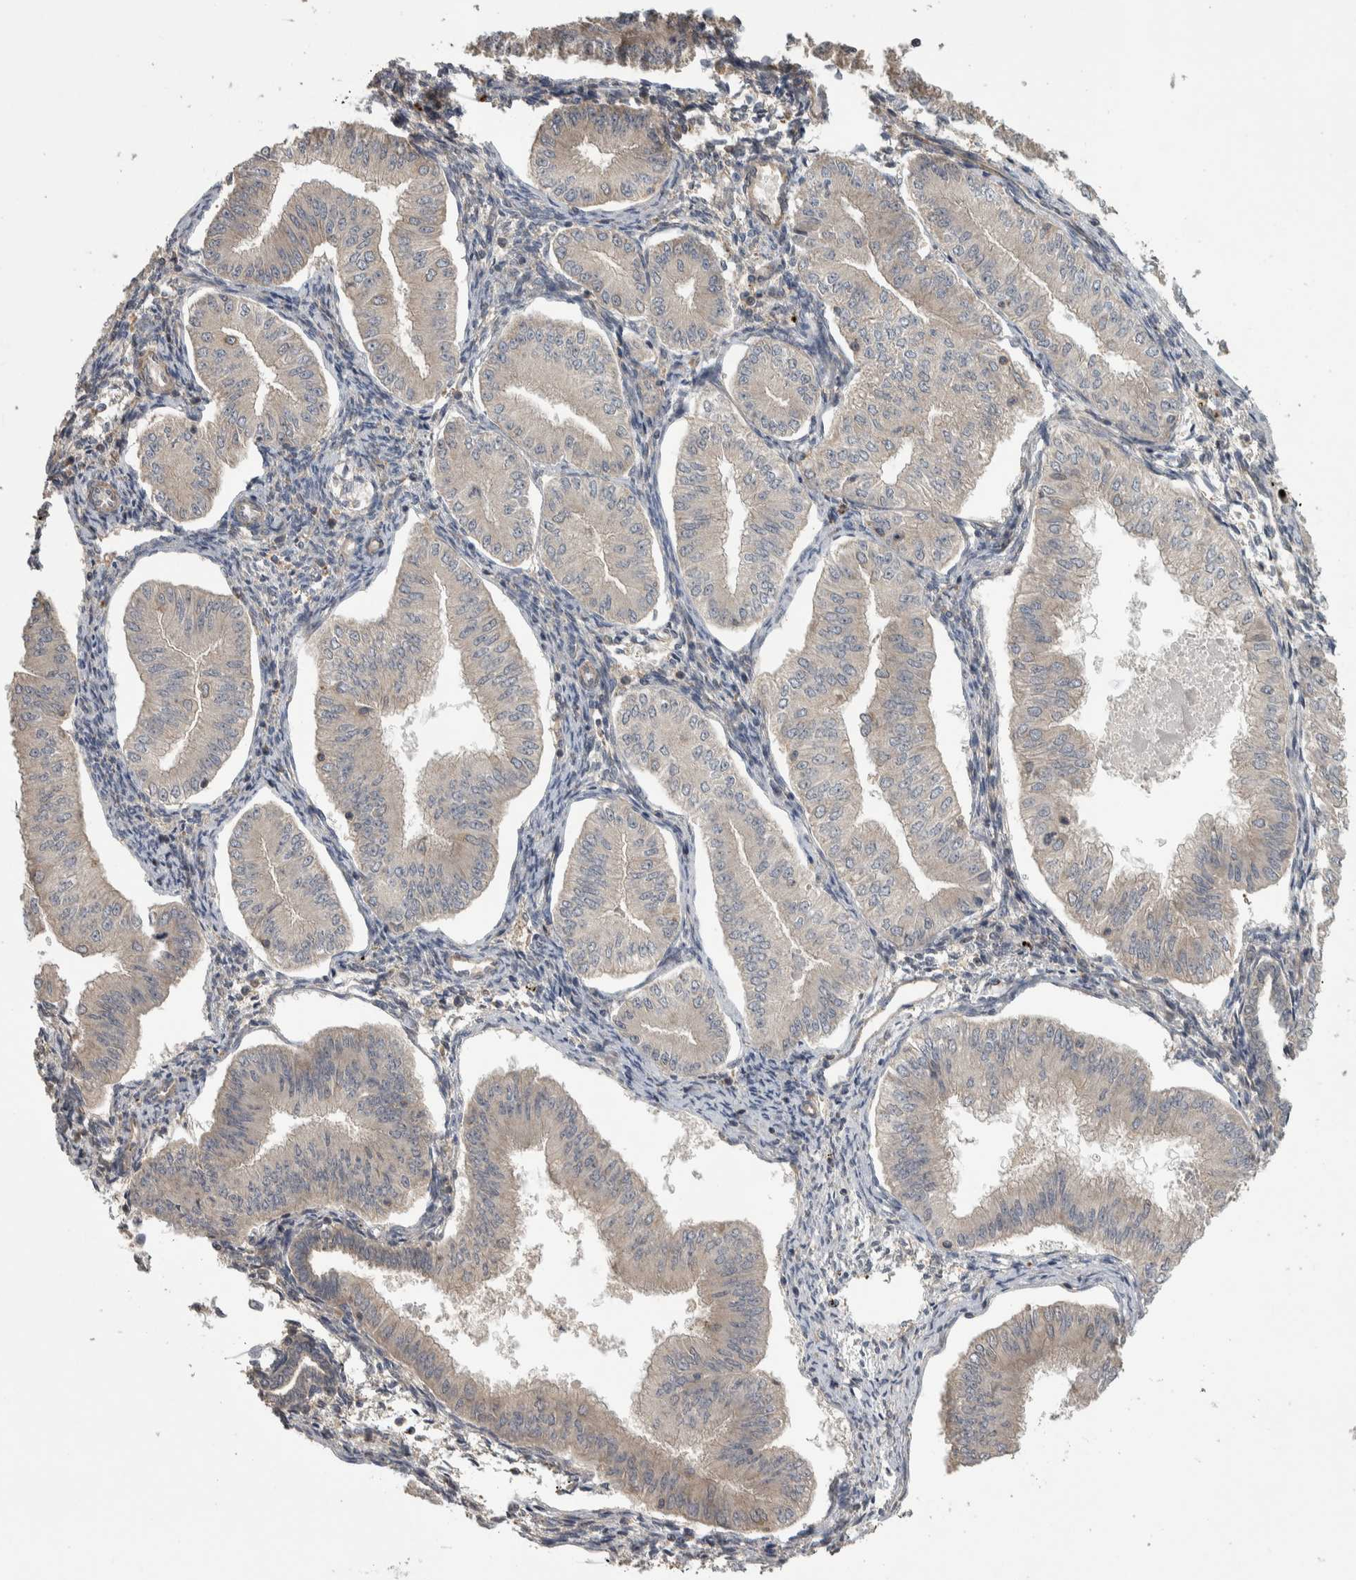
{"staining": {"intensity": "negative", "quantity": "none", "location": "none"}, "tissue": "endometrial cancer", "cell_type": "Tumor cells", "image_type": "cancer", "snomed": [{"axis": "morphology", "description": "Normal tissue, NOS"}, {"axis": "morphology", "description": "Adenocarcinoma, NOS"}, {"axis": "topography", "description": "Endometrium"}], "caption": "This is a photomicrograph of IHC staining of endometrial adenocarcinoma, which shows no positivity in tumor cells. (Stains: DAB (3,3'-diaminobenzidine) immunohistochemistry (IHC) with hematoxylin counter stain, Microscopy: brightfield microscopy at high magnification).", "gene": "IFRD1", "patient": {"sex": "female", "age": 53}}